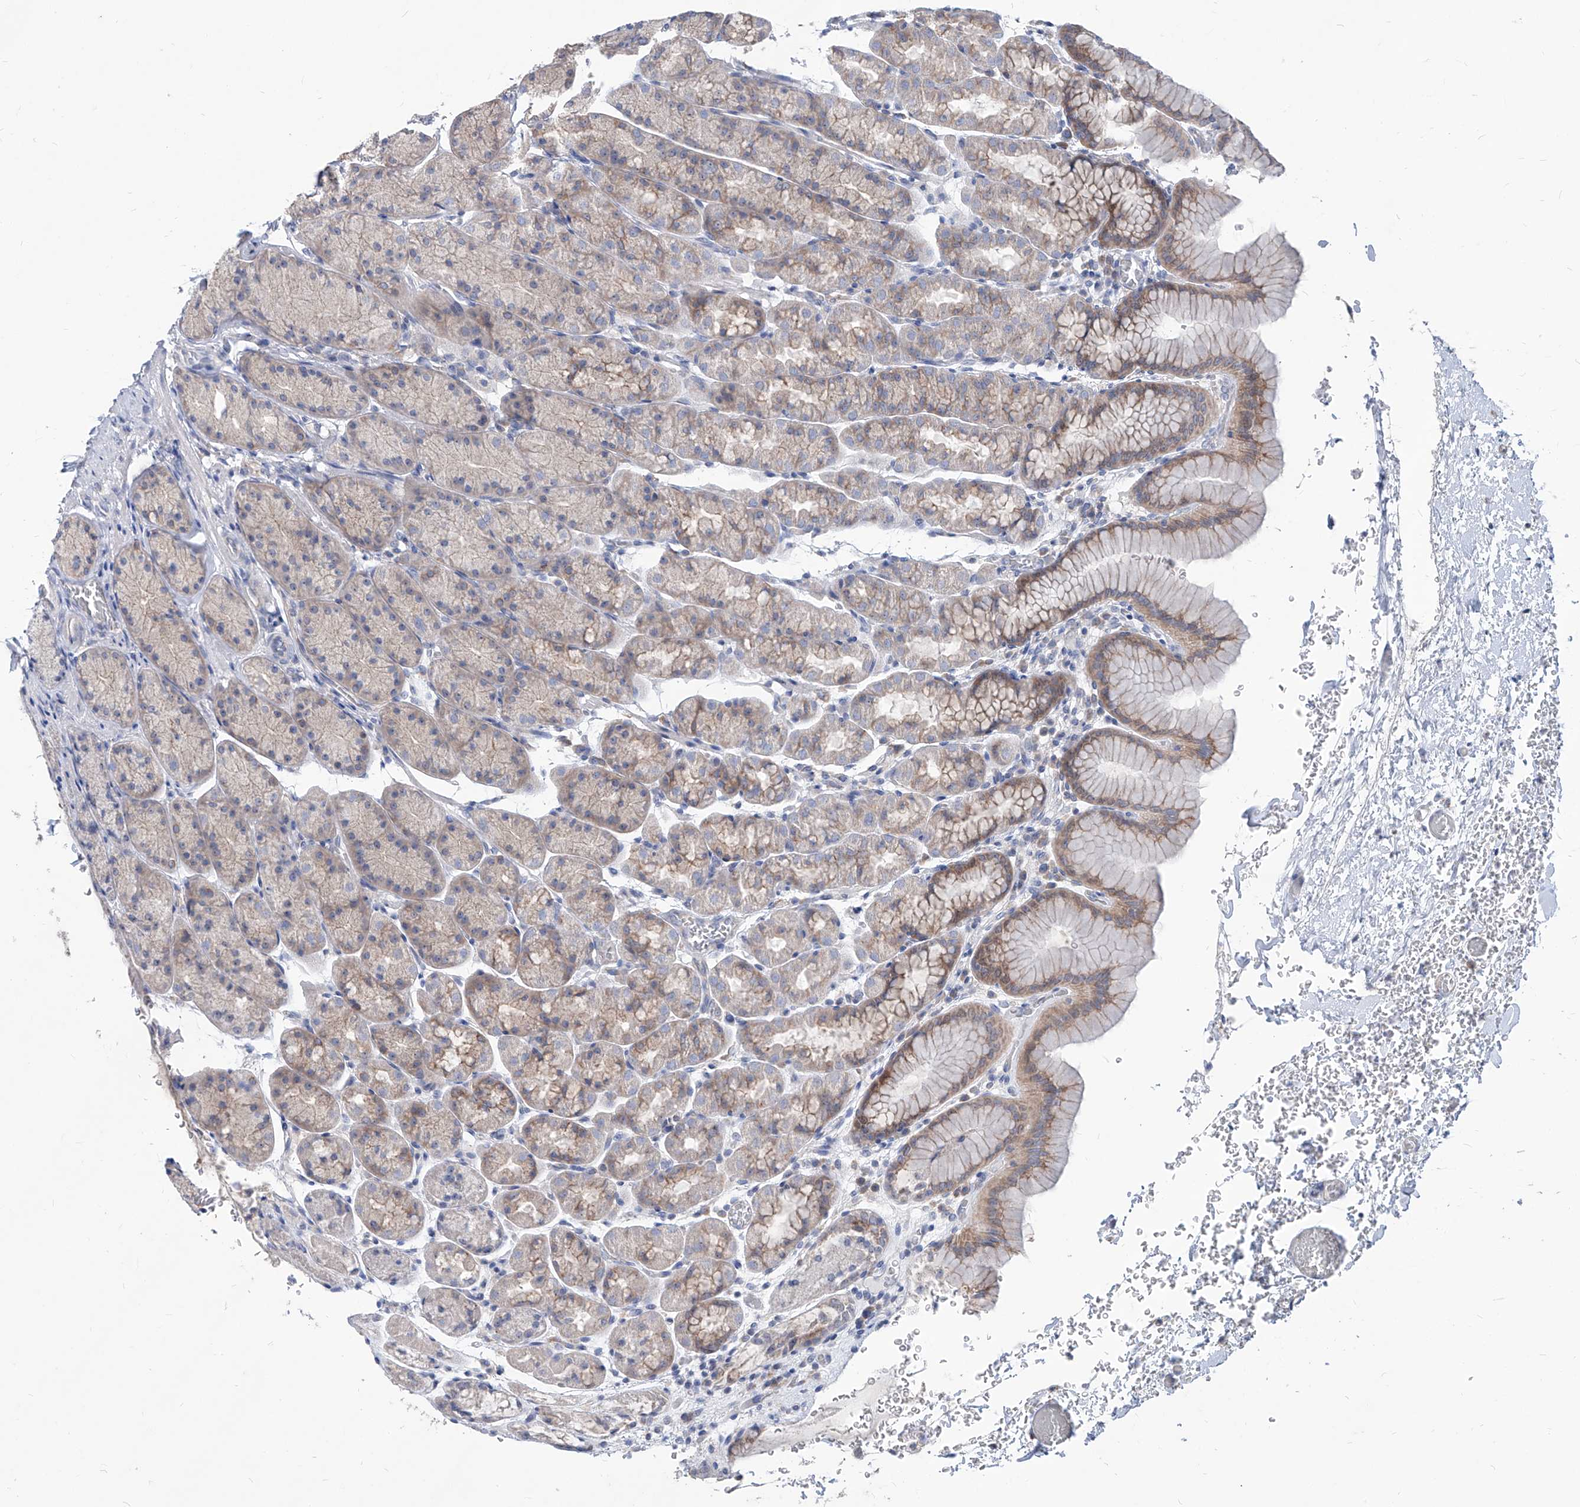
{"staining": {"intensity": "weak", "quantity": "25%-75%", "location": "cytoplasmic/membranous"}, "tissue": "stomach", "cell_type": "Glandular cells", "image_type": "normal", "snomed": [{"axis": "morphology", "description": "Normal tissue, NOS"}, {"axis": "topography", "description": "Stomach"}], "caption": "About 25%-75% of glandular cells in benign stomach show weak cytoplasmic/membranous protein expression as visualized by brown immunohistochemical staining.", "gene": "AGPS", "patient": {"sex": "male", "age": 42}}